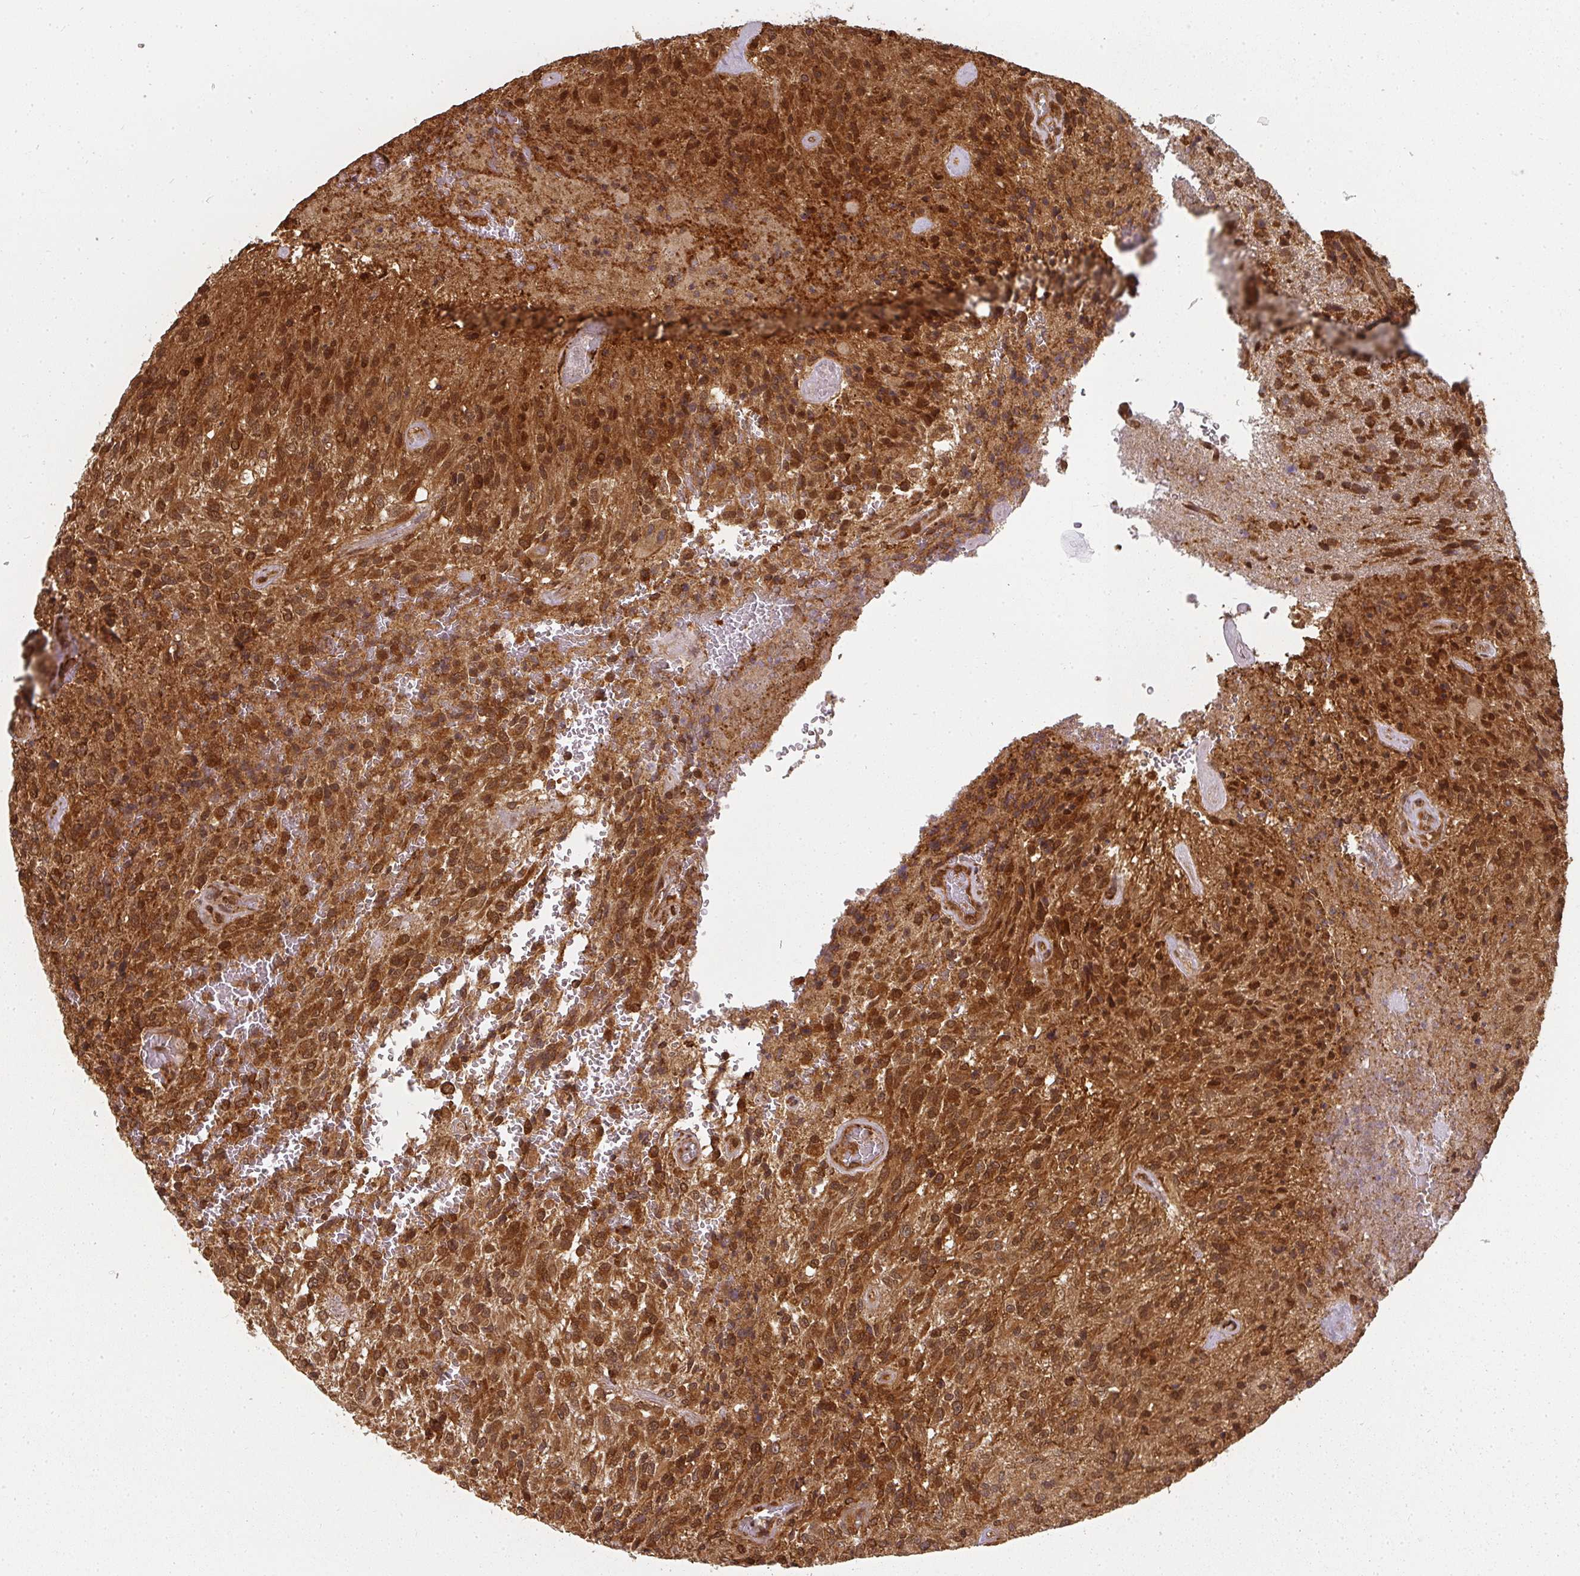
{"staining": {"intensity": "strong", "quantity": ">75%", "location": "cytoplasmic/membranous"}, "tissue": "glioma", "cell_type": "Tumor cells", "image_type": "cancer", "snomed": [{"axis": "morphology", "description": "Normal tissue, NOS"}, {"axis": "morphology", "description": "Glioma, malignant, High grade"}, {"axis": "topography", "description": "Cerebral cortex"}], "caption": "The image reveals a brown stain indicating the presence of a protein in the cytoplasmic/membranous of tumor cells in malignant high-grade glioma.", "gene": "PPP6R3", "patient": {"sex": "male", "age": 56}}